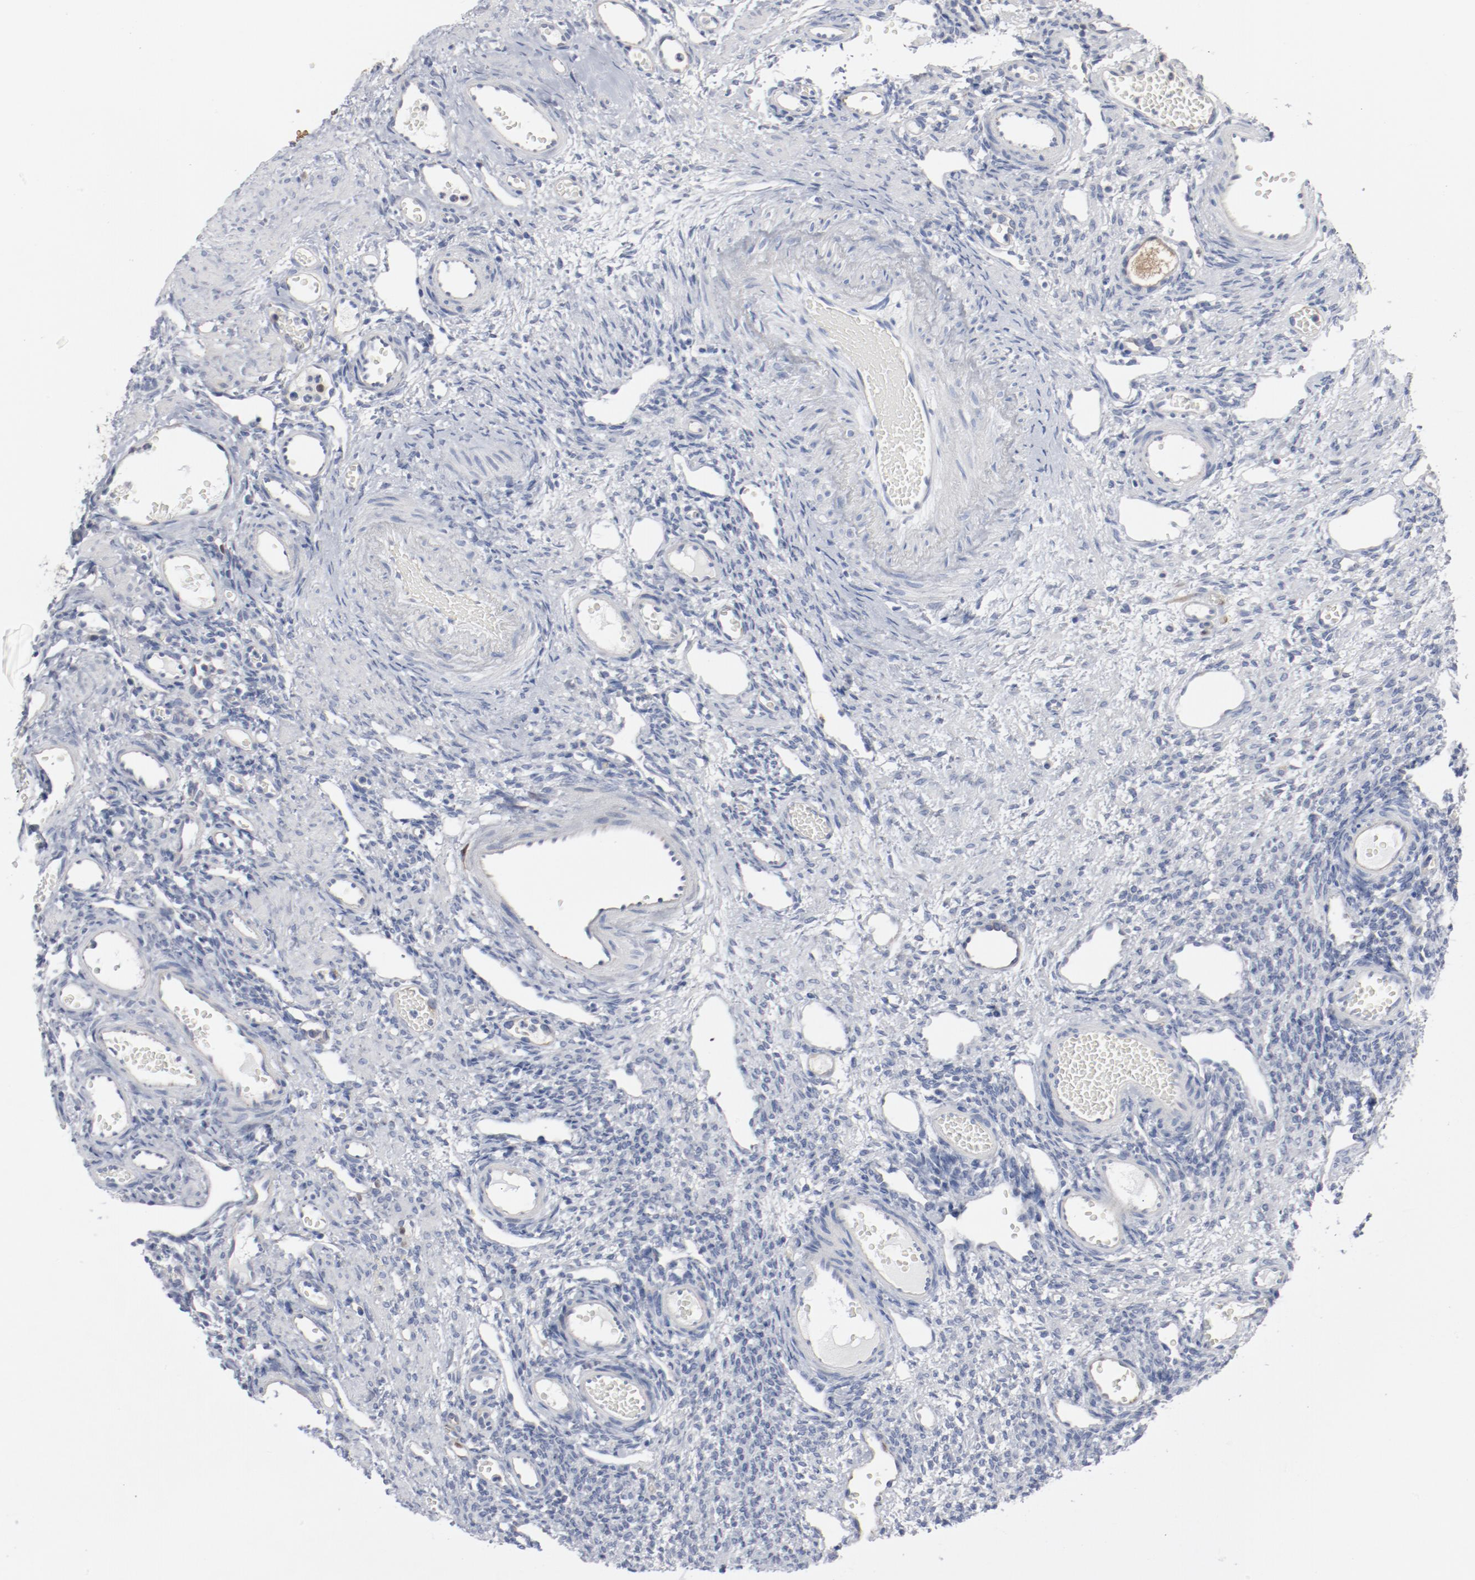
{"staining": {"intensity": "weak", "quantity": ">75%", "location": "cytoplasmic/membranous"}, "tissue": "ovary", "cell_type": "Follicle cells", "image_type": "normal", "snomed": [{"axis": "morphology", "description": "Normal tissue, NOS"}, {"axis": "topography", "description": "Ovary"}], "caption": "Protein staining of unremarkable ovary shows weak cytoplasmic/membranous expression in about >75% of follicle cells.", "gene": "CDK1", "patient": {"sex": "female", "age": 33}}